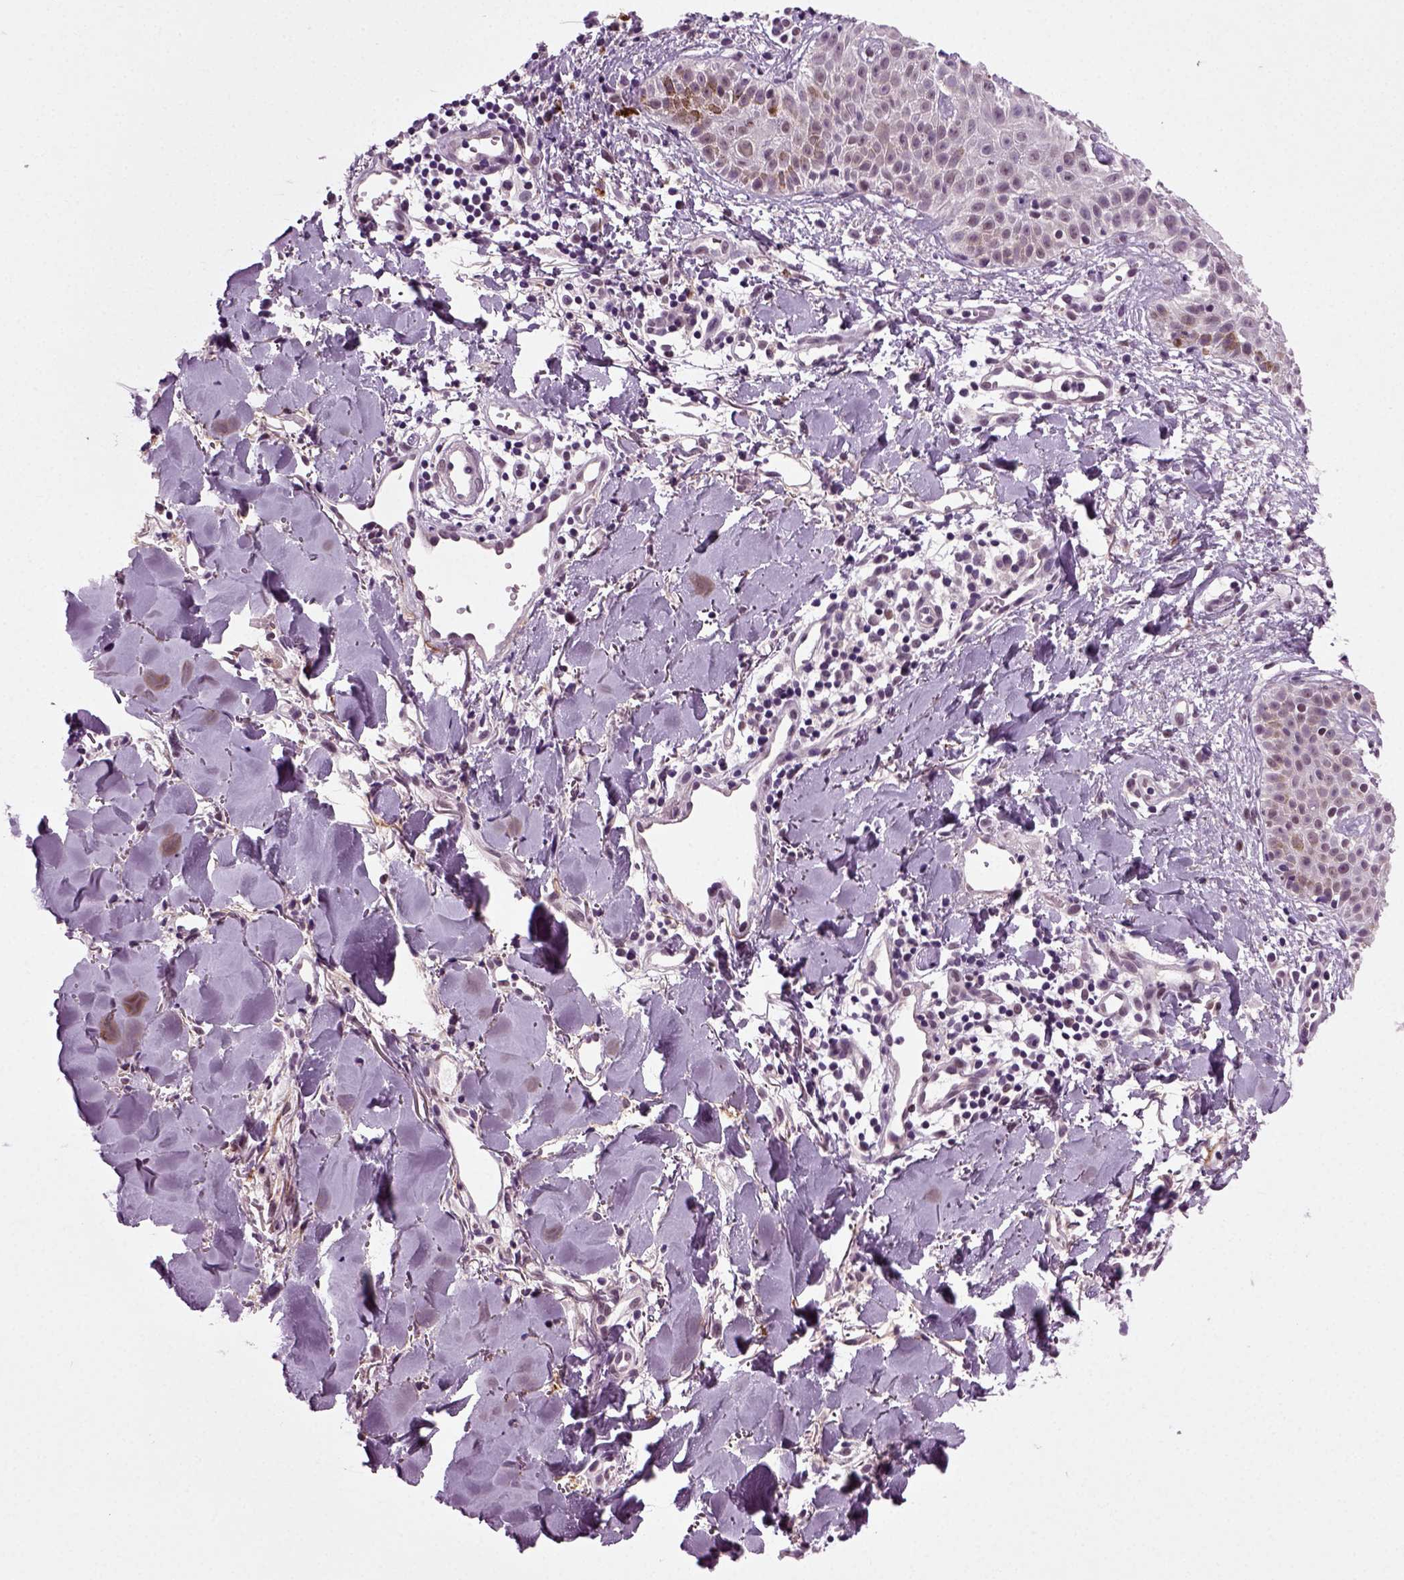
{"staining": {"intensity": "negative", "quantity": "none", "location": "none"}, "tissue": "melanoma", "cell_type": "Tumor cells", "image_type": "cancer", "snomed": [{"axis": "morphology", "description": "Malignant melanoma, NOS"}, {"axis": "topography", "description": "Skin"}], "caption": "This is an immunohistochemistry (IHC) image of malignant melanoma. There is no expression in tumor cells.", "gene": "RCOR3", "patient": {"sex": "male", "age": 51}}